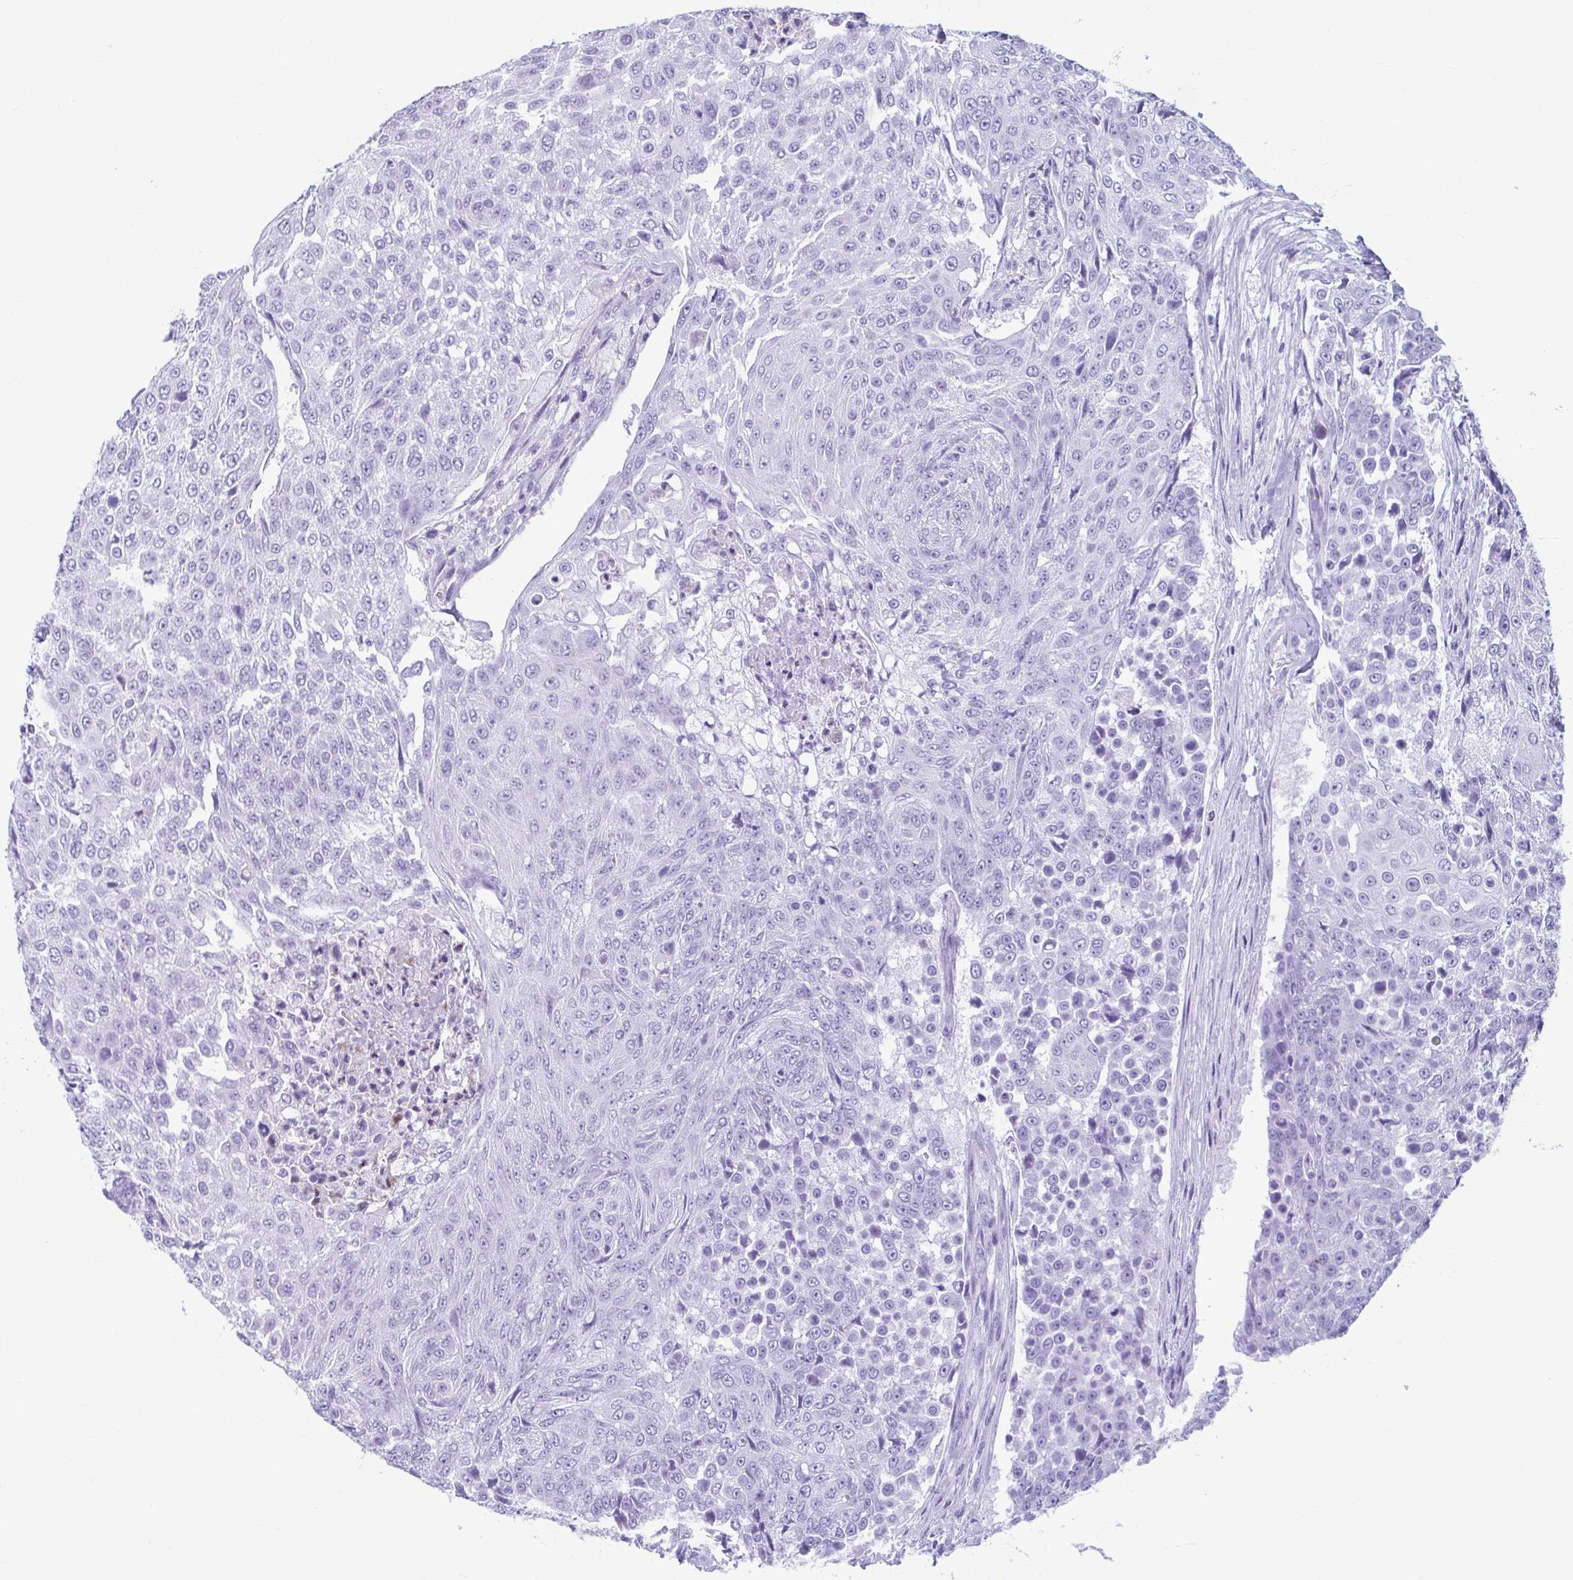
{"staining": {"intensity": "negative", "quantity": "none", "location": "none"}, "tissue": "urothelial cancer", "cell_type": "Tumor cells", "image_type": "cancer", "snomed": [{"axis": "morphology", "description": "Urothelial carcinoma, High grade"}, {"axis": "topography", "description": "Urinary bladder"}], "caption": "Immunohistochemical staining of urothelial carcinoma (high-grade) displays no significant positivity in tumor cells. (DAB (3,3'-diaminobenzidine) IHC with hematoxylin counter stain).", "gene": "TCEAL3", "patient": {"sex": "female", "age": 63}}